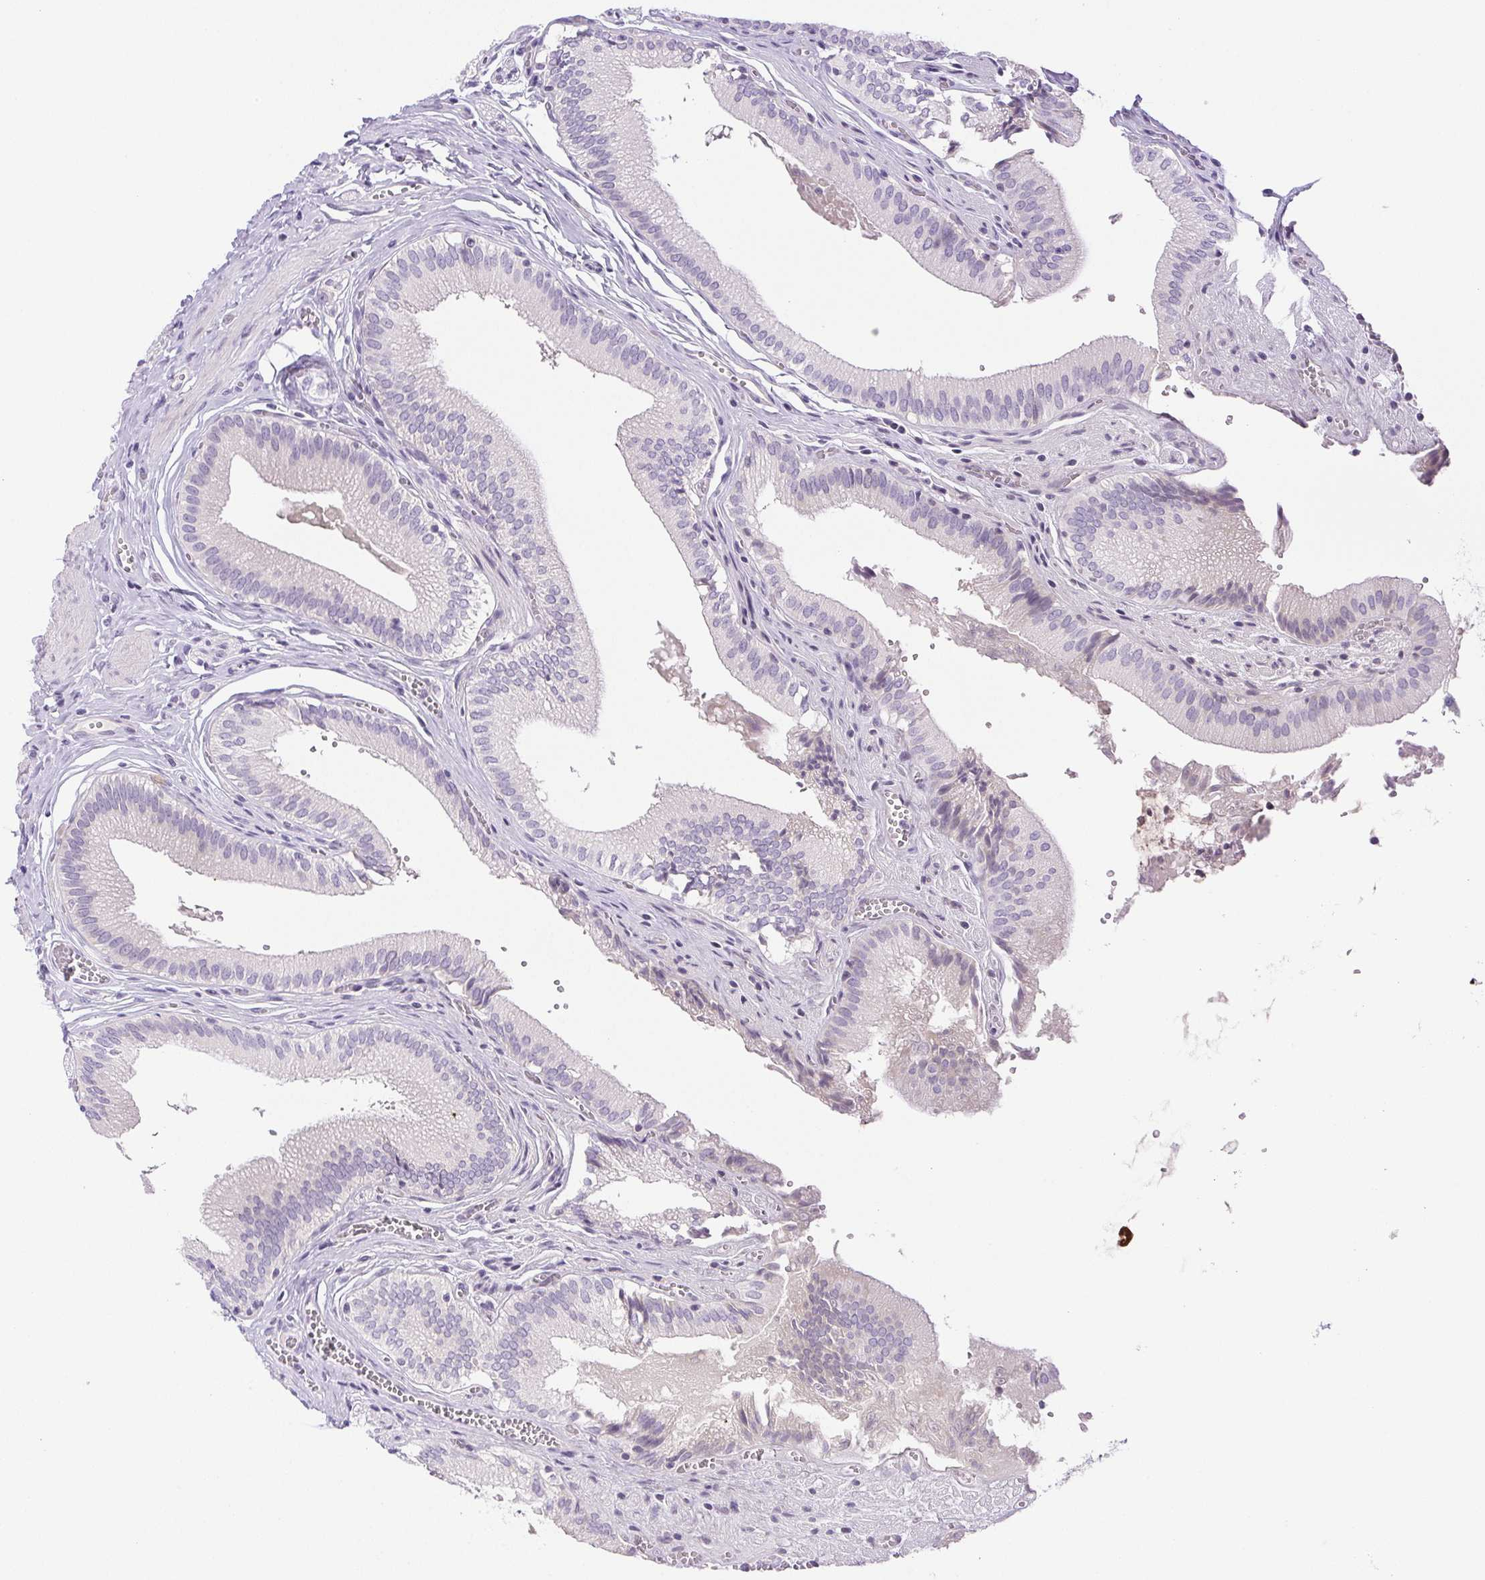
{"staining": {"intensity": "negative", "quantity": "none", "location": "none"}, "tissue": "gallbladder", "cell_type": "Glandular cells", "image_type": "normal", "snomed": [{"axis": "morphology", "description": "Normal tissue, NOS"}, {"axis": "topography", "description": "Gallbladder"}, {"axis": "topography", "description": "Peripheral nerve tissue"}], "caption": "Immunohistochemistry of normal human gallbladder demonstrates no positivity in glandular cells.", "gene": "PAPPA2", "patient": {"sex": "male", "age": 17}}